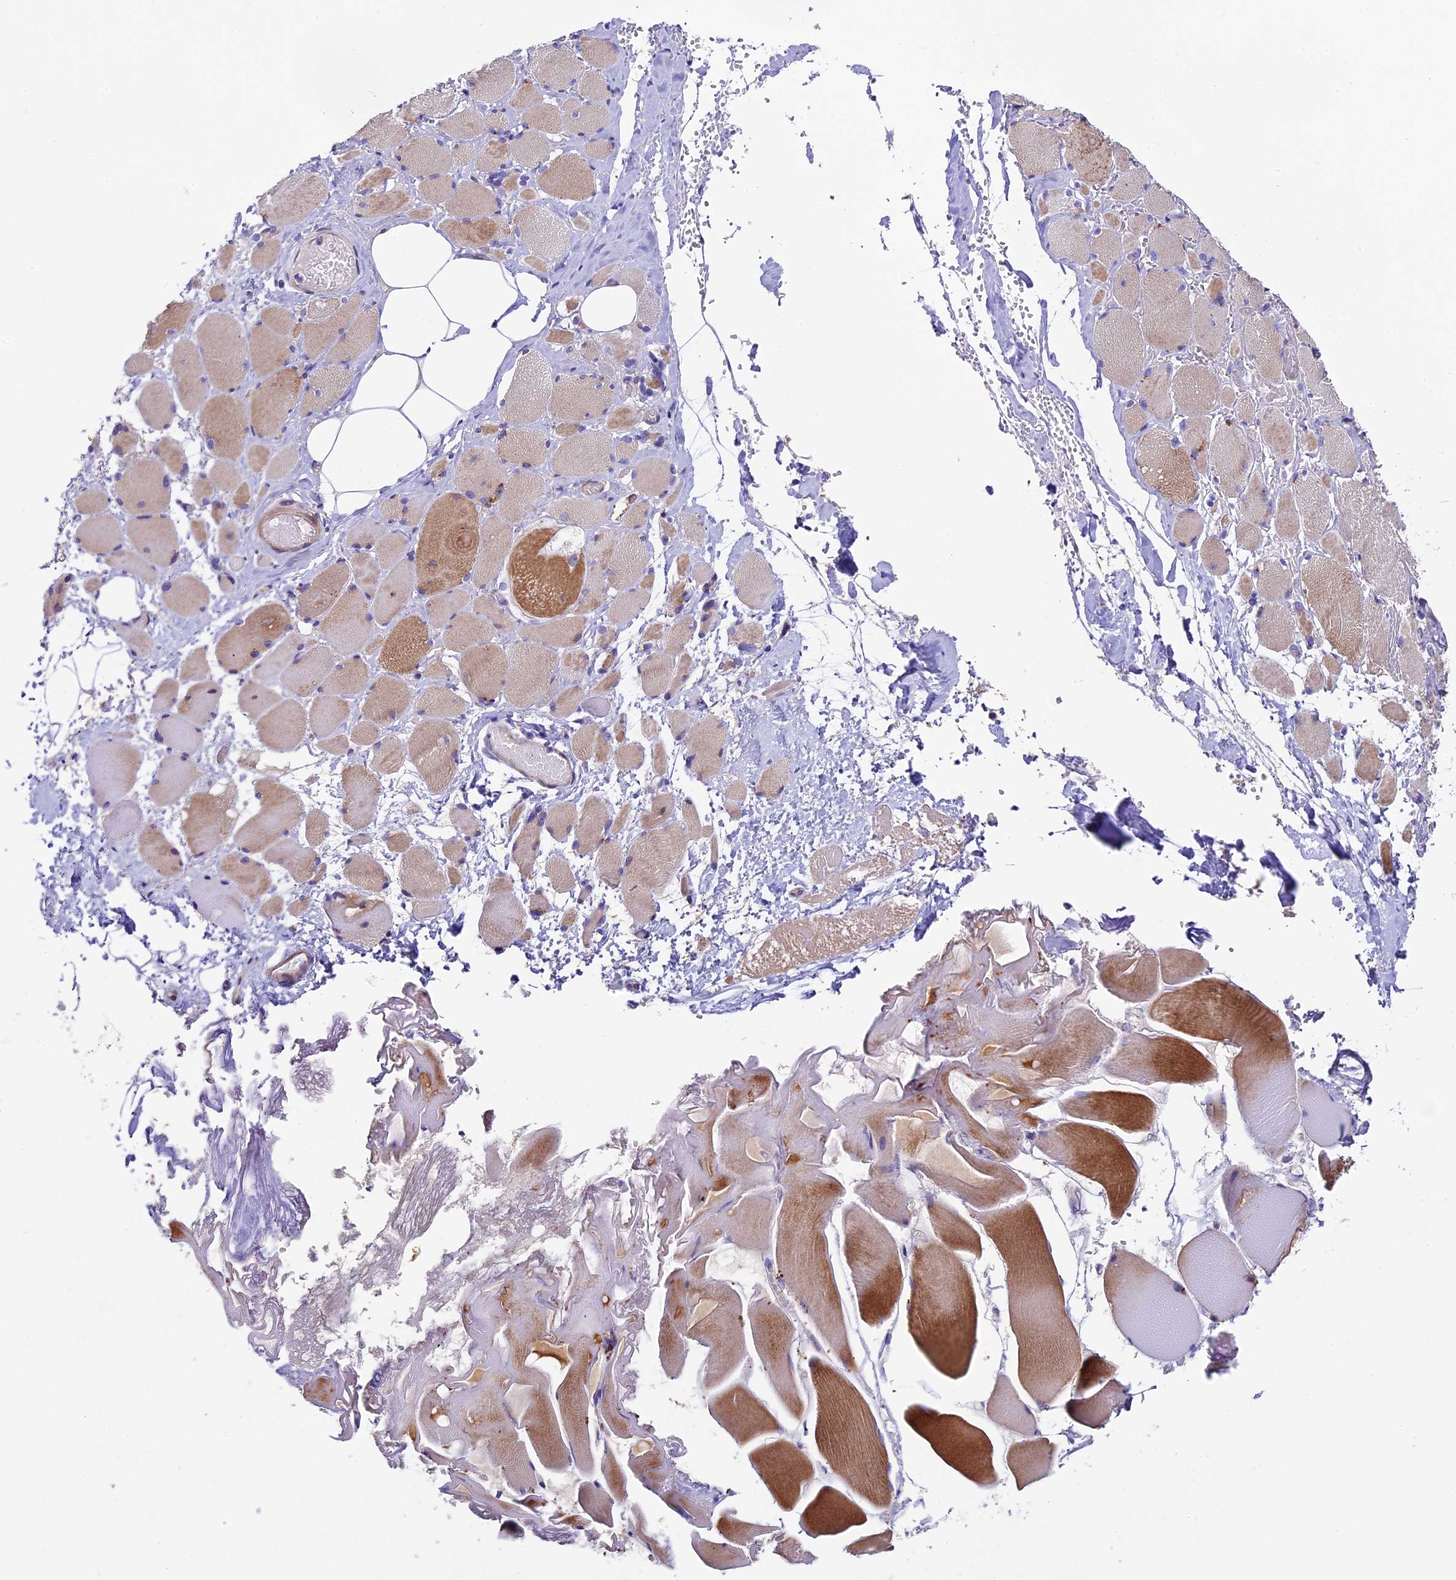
{"staining": {"intensity": "negative", "quantity": "none", "location": "none"}, "tissue": "skeletal muscle", "cell_type": "Myocytes", "image_type": "normal", "snomed": [{"axis": "morphology", "description": "Normal tissue, NOS"}, {"axis": "morphology", "description": "Basal cell carcinoma"}, {"axis": "topography", "description": "Skeletal muscle"}], "caption": "Image shows no protein positivity in myocytes of benign skeletal muscle.", "gene": "PIGU", "patient": {"sex": "female", "age": 64}}